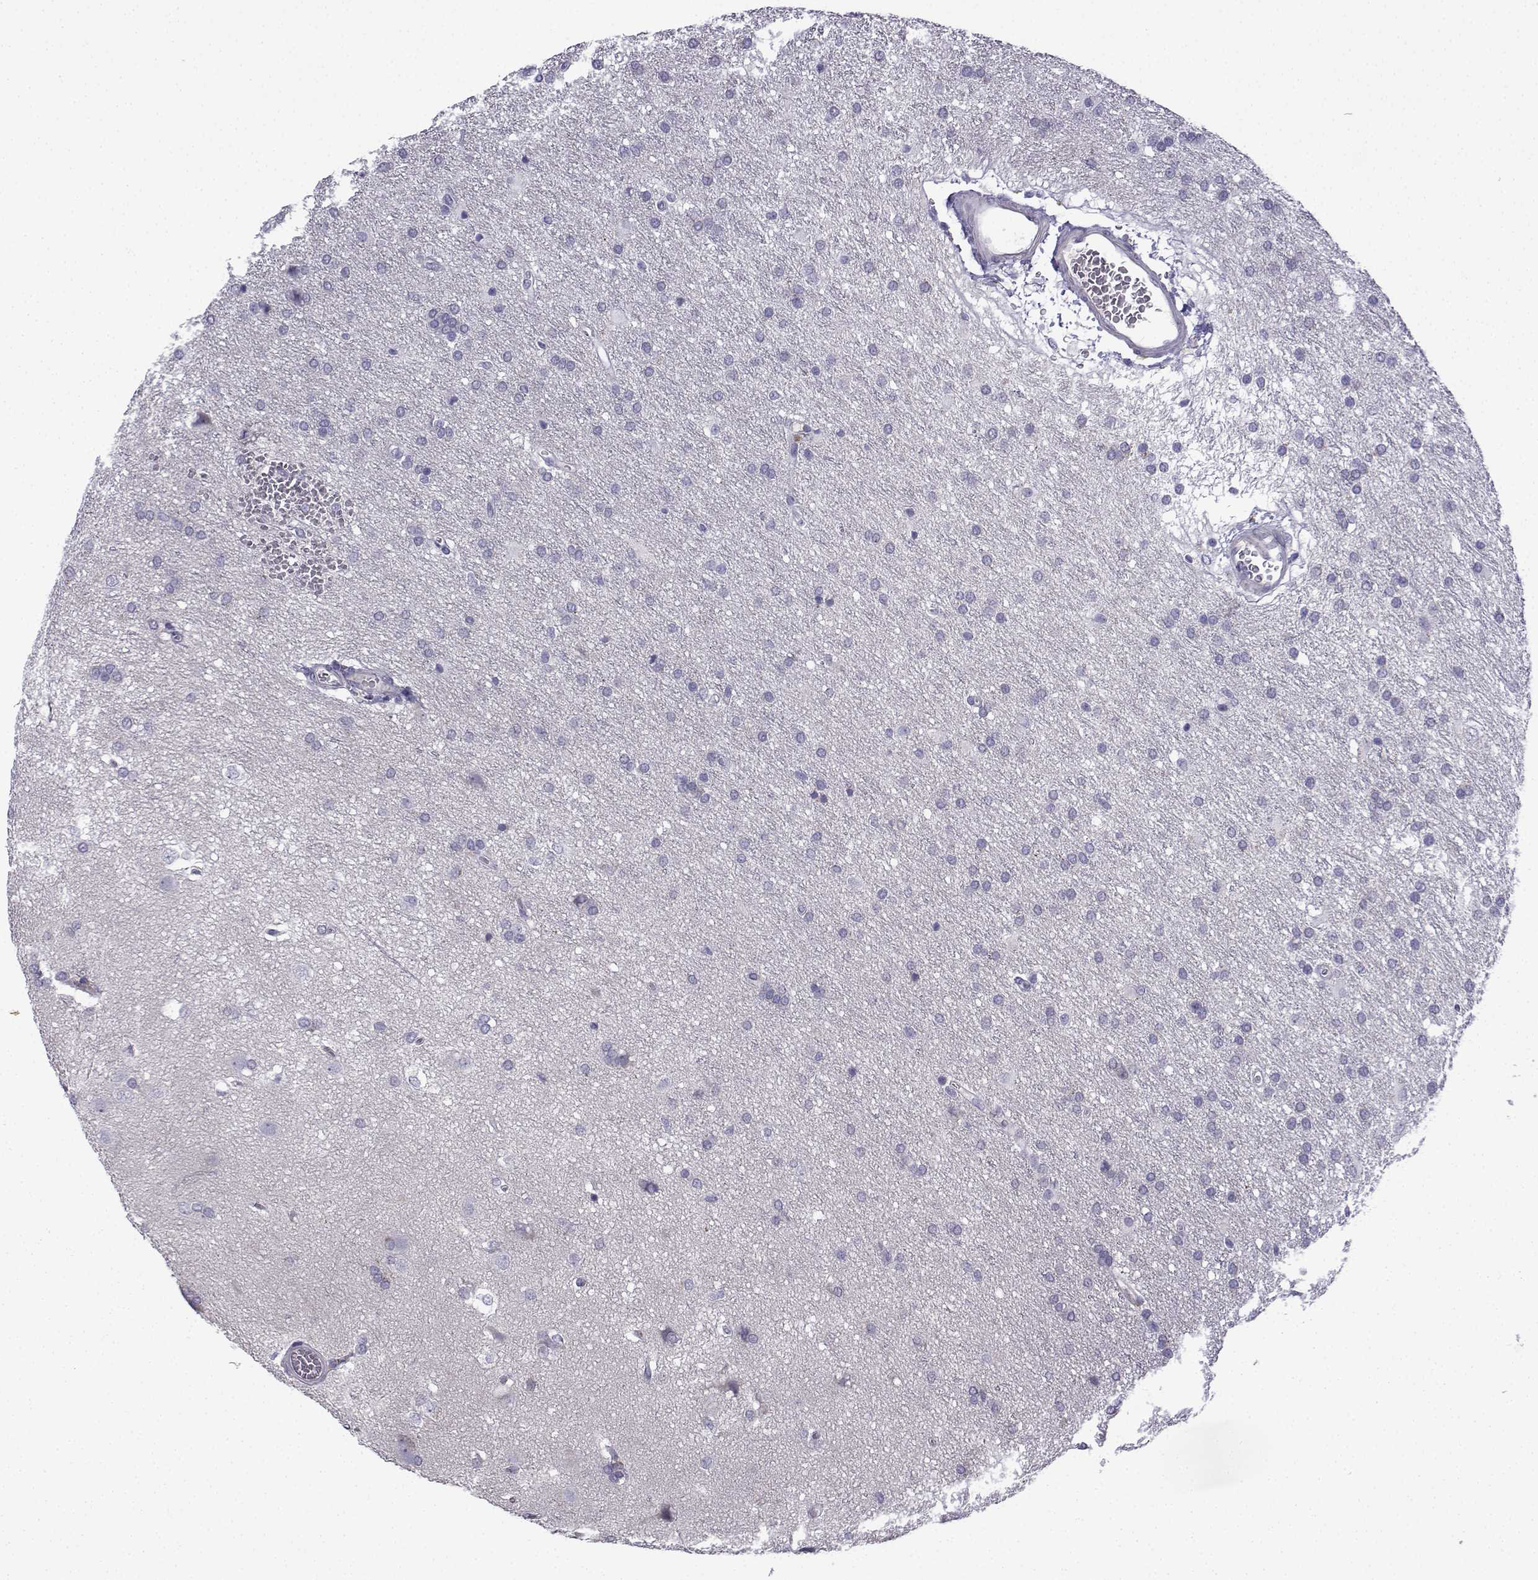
{"staining": {"intensity": "negative", "quantity": "none", "location": "none"}, "tissue": "glioma", "cell_type": "Tumor cells", "image_type": "cancer", "snomed": [{"axis": "morphology", "description": "Glioma, malignant, Low grade"}, {"axis": "topography", "description": "Brain"}], "caption": "Tumor cells show no significant protein staining in malignant glioma (low-grade). Brightfield microscopy of immunohistochemistry (IHC) stained with DAB (brown) and hematoxylin (blue), captured at high magnification.", "gene": "SPACA7", "patient": {"sex": "female", "age": 32}}